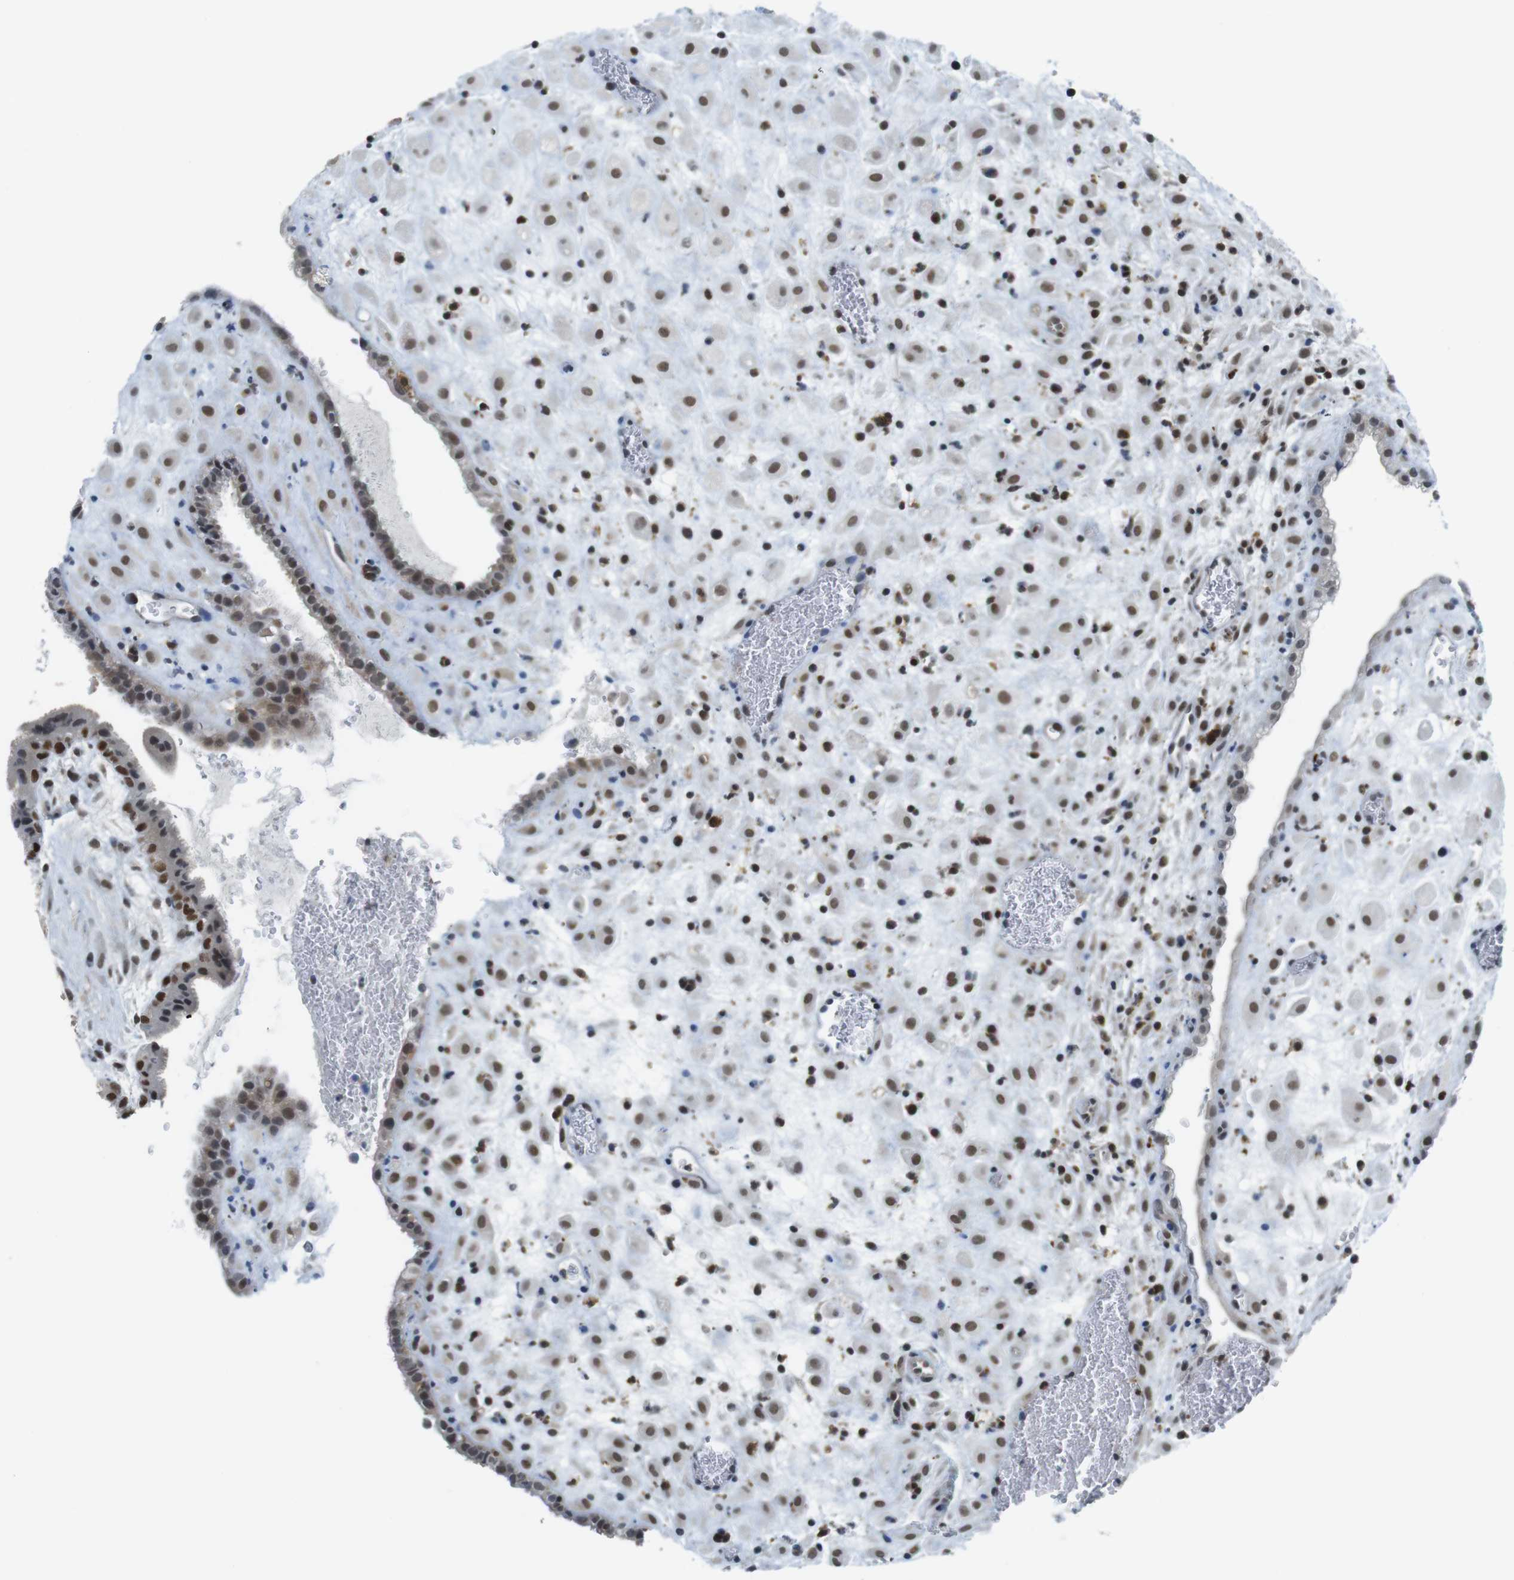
{"staining": {"intensity": "moderate", "quantity": ">75%", "location": "nuclear"}, "tissue": "placenta", "cell_type": "Decidual cells", "image_type": "normal", "snomed": [{"axis": "morphology", "description": "Normal tissue, NOS"}, {"axis": "topography", "description": "Placenta"}], "caption": "Brown immunohistochemical staining in unremarkable placenta reveals moderate nuclear expression in approximately >75% of decidual cells.", "gene": "BRD4", "patient": {"sex": "female", "age": 35}}